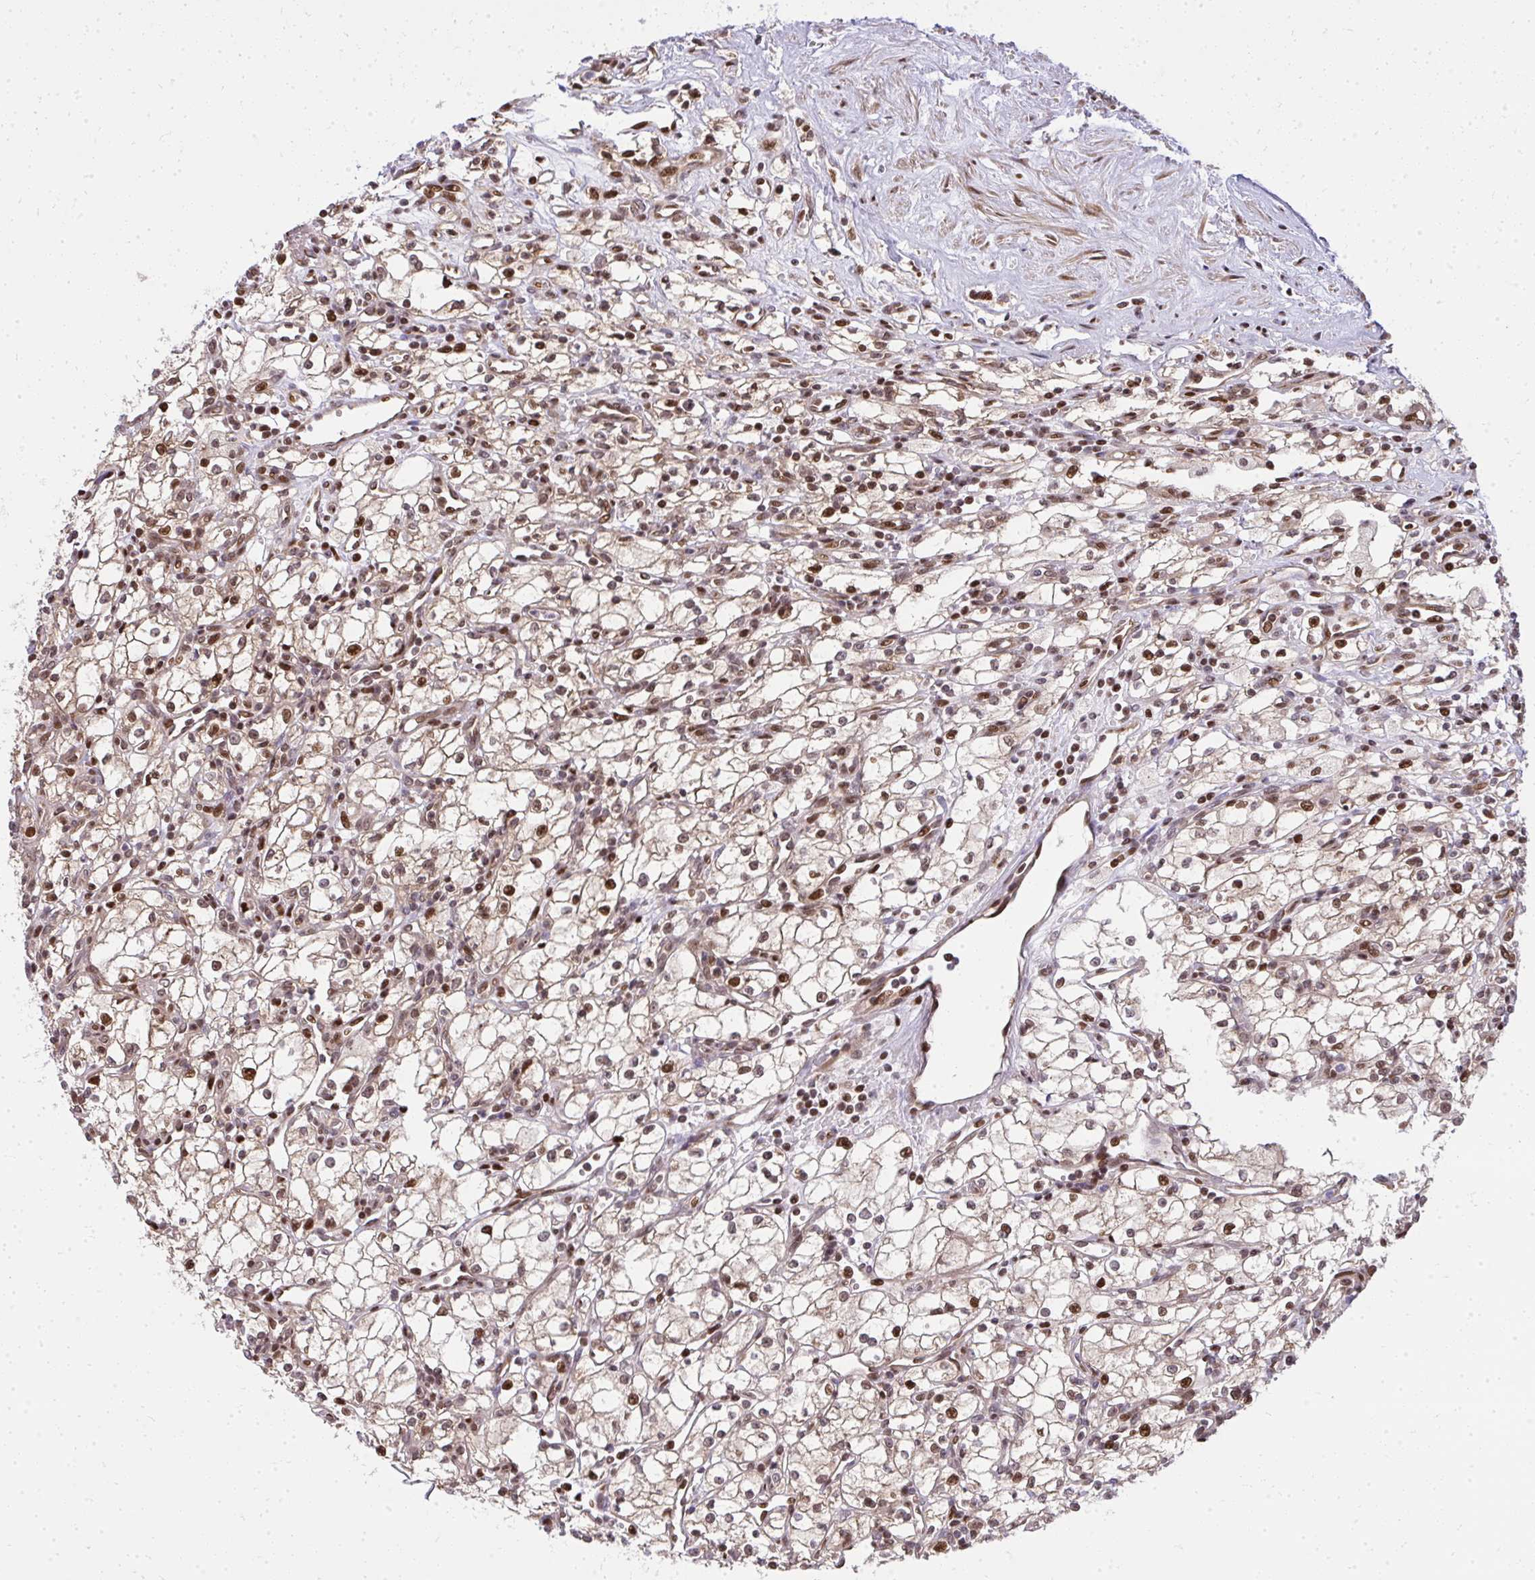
{"staining": {"intensity": "moderate", "quantity": ">75%", "location": "nuclear"}, "tissue": "renal cancer", "cell_type": "Tumor cells", "image_type": "cancer", "snomed": [{"axis": "morphology", "description": "Adenocarcinoma, NOS"}, {"axis": "topography", "description": "Kidney"}], "caption": "IHC (DAB) staining of renal adenocarcinoma displays moderate nuclear protein positivity in approximately >75% of tumor cells.", "gene": "PIGY", "patient": {"sex": "male", "age": 59}}